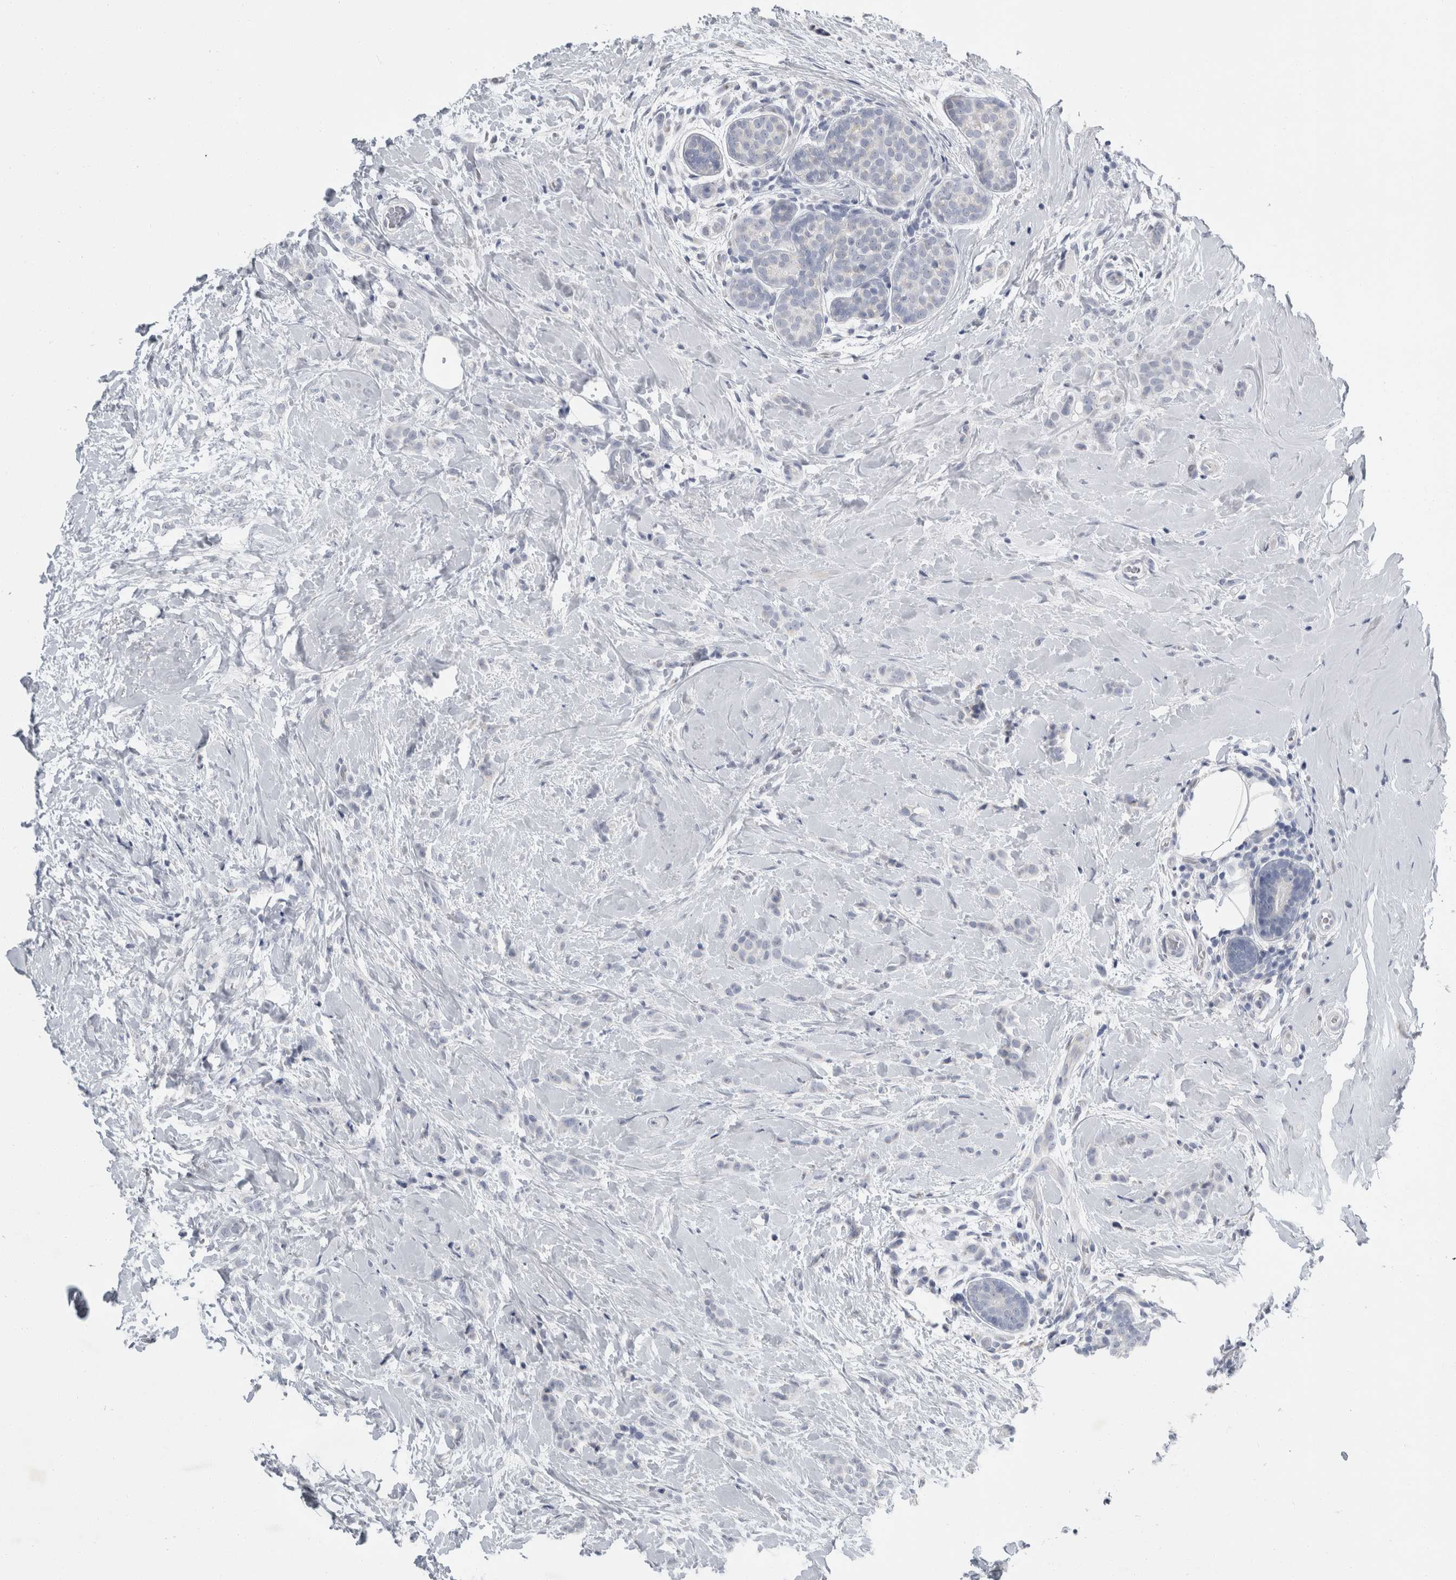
{"staining": {"intensity": "negative", "quantity": "none", "location": "none"}, "tissue": "breast cancer", "cell_type": "Tumor cells", "image_type": "cancer", "snomed": [{"axis": "morphology", "description": "Lobular carcinoma, in situ"}, {"axis": "morphology", "description": "Lobular carcinoma"}, {"axis": "topography", "description": "Breast"}], "caption": "Immunohistochemistry micrograph of neoplastic tissue: breast lobular carcinoma in situ stained with DAB (3,3'-diaminobenzidine) exhibits no significant protein staining in tumor cells. (Immunohistochemistry (ihc), brightfield microscopy, high magnification).", "gene": "FXYD7", "patient": {"sex": "female", "age": 41}}